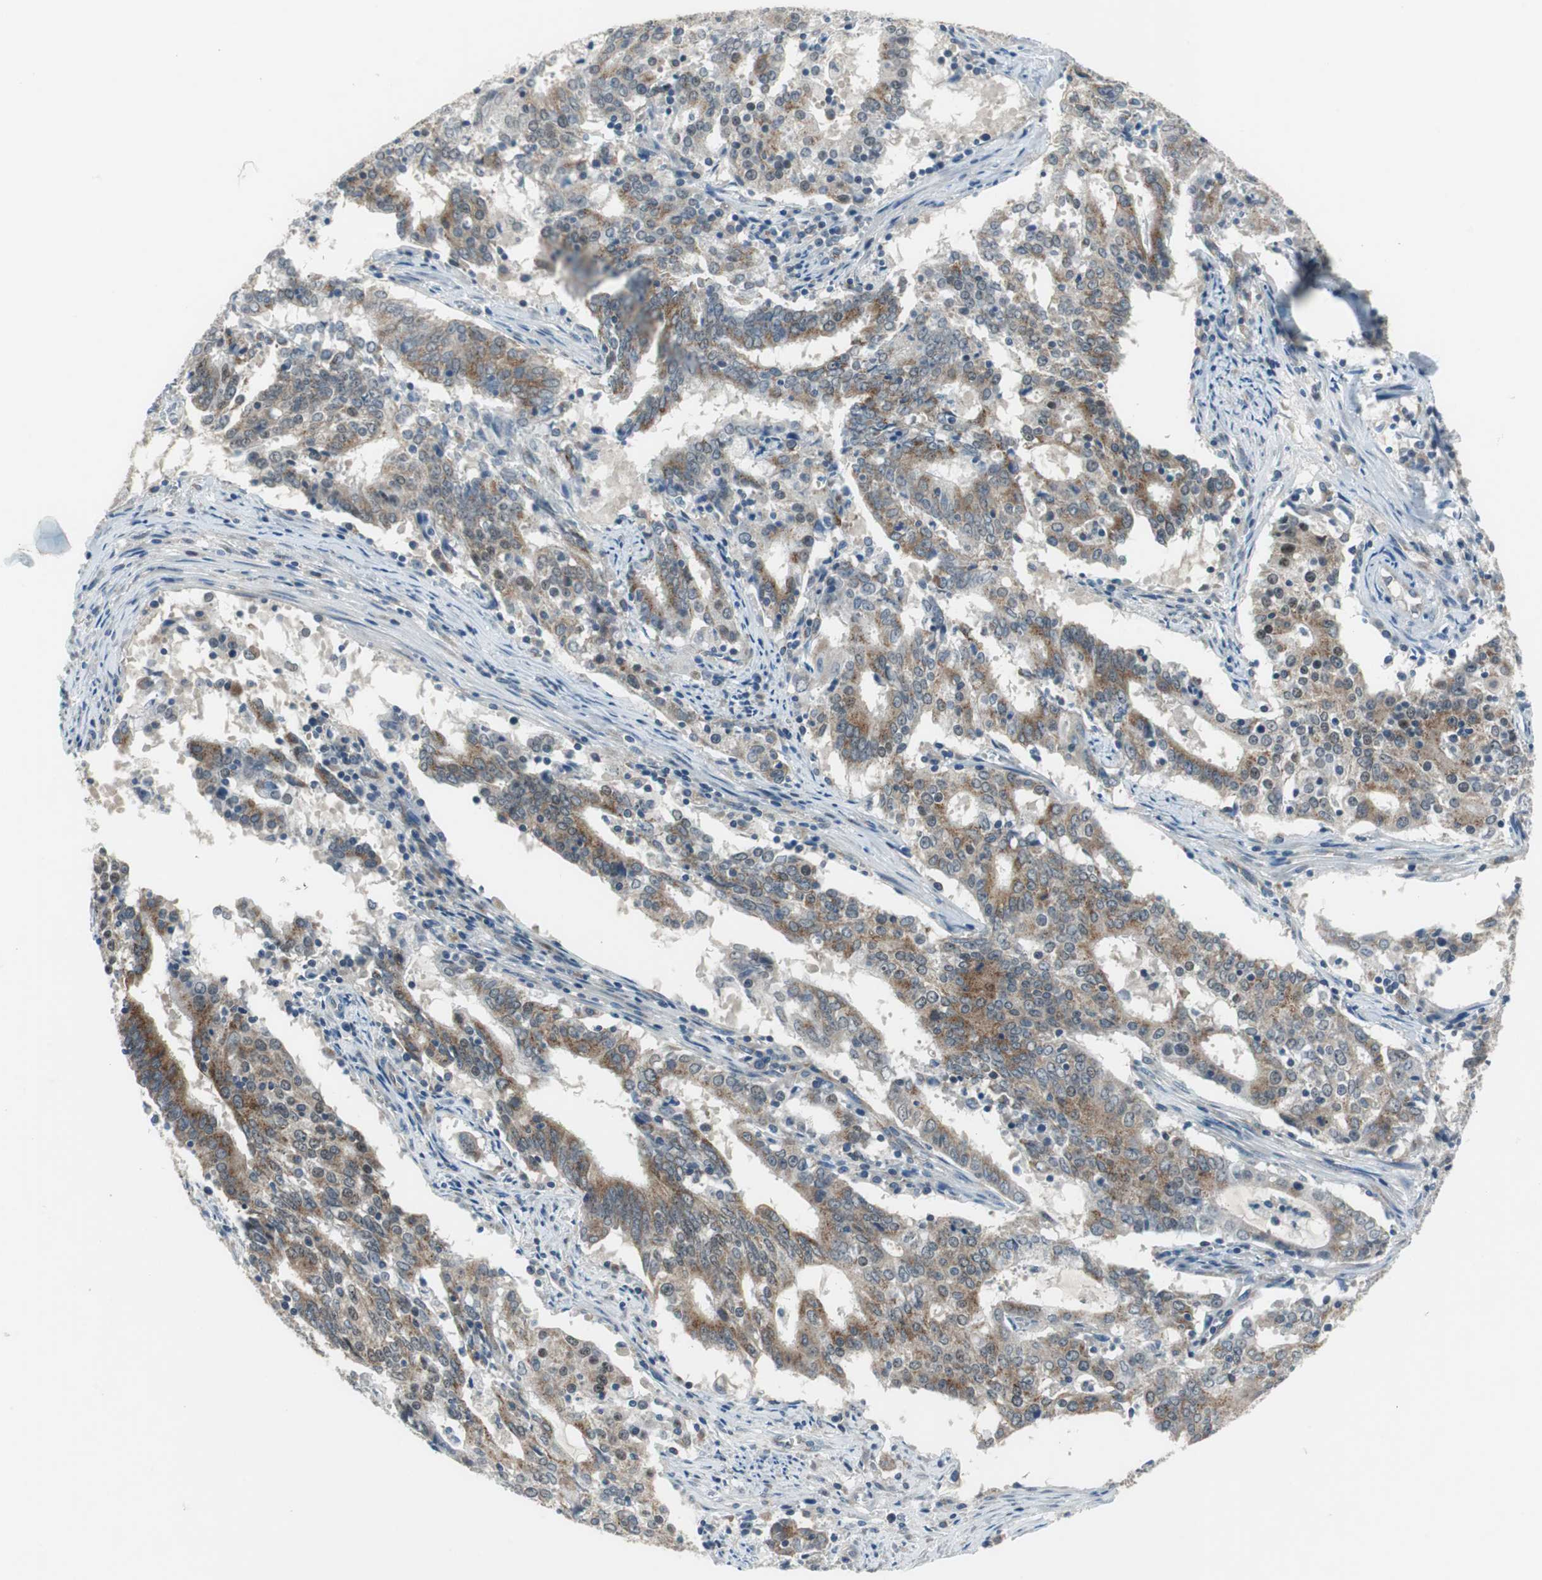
{"staining": {"intensity": "moderate", "quantity": ">75%", "location": "cytoplasmic/membranous"}, "tissue": "cervical cancer", "cell_type": "Tumor cells", "image_type": "cancer", "snomed": [{"axis": "morphology", "description": "Adenocarcinoma, NOS"}, {"axis": "topography", "description": "Cervix"}], "caption": "This is an image of immunohistochemistry staining of cervical cancer (adenocarcinoma), which shows moderate positivity in the cytoplasmic/membranous of tumor cells.", "gene": "PLAA", "patient": {"sex": "female", "age": 44}}